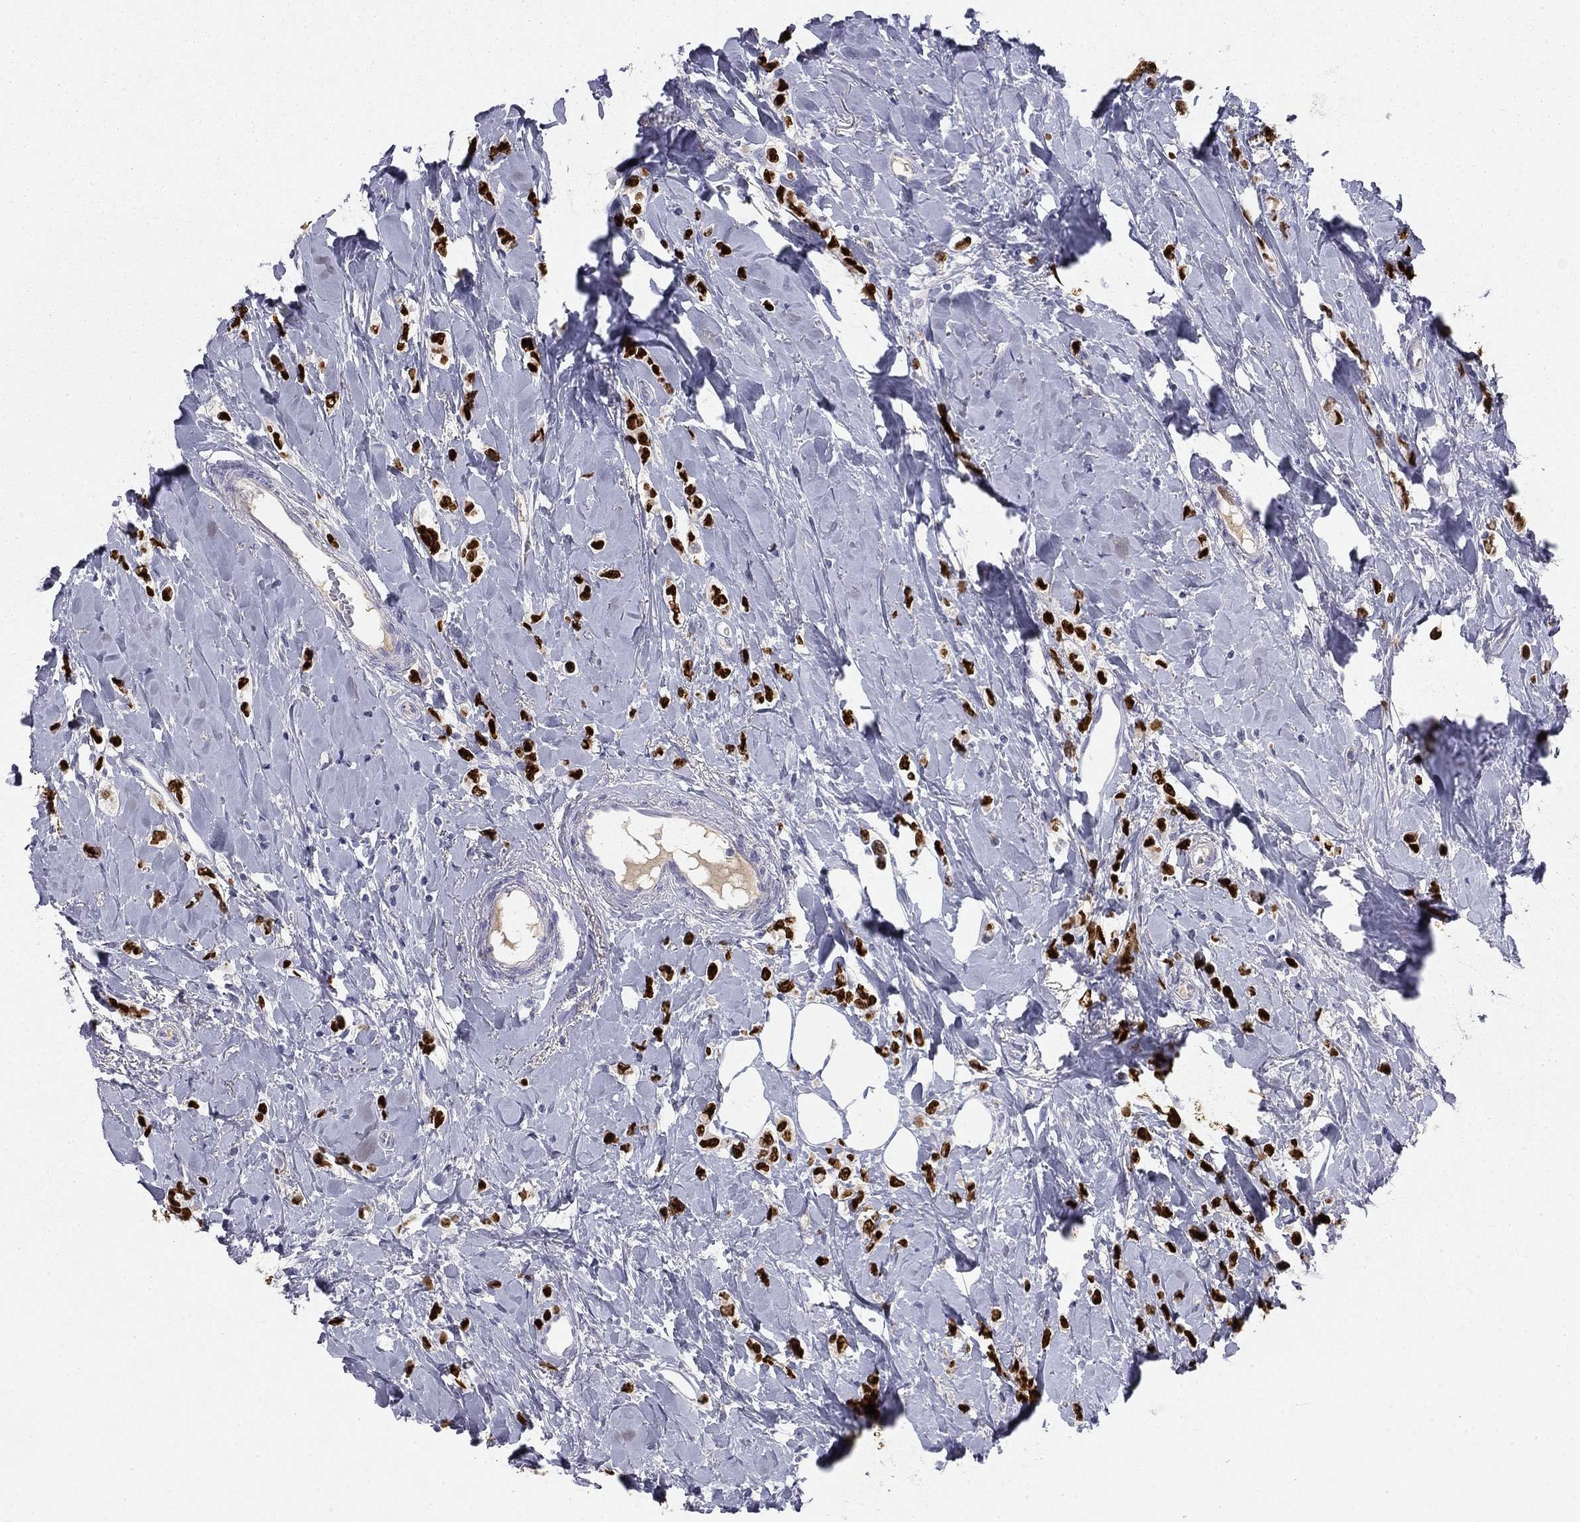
{"staining": {"intensity": "strong", "quantity": ">75%", "location": "nuclear"}, "tissue": "breast cancer", "cell_type": "Tumor cells", "image_type": "cancer", "snomed": [{"axis": "morphology", "description": "Lobular carcinoma"}, {"axis": "topography", "description": "Breast"}], "caption": "Lobular carcinoma (breast) stained with a protein marker reveals strong staining in tumor cells.", "gene": "TFAP2B", "patient": {"sex": "female", "age": 66}}